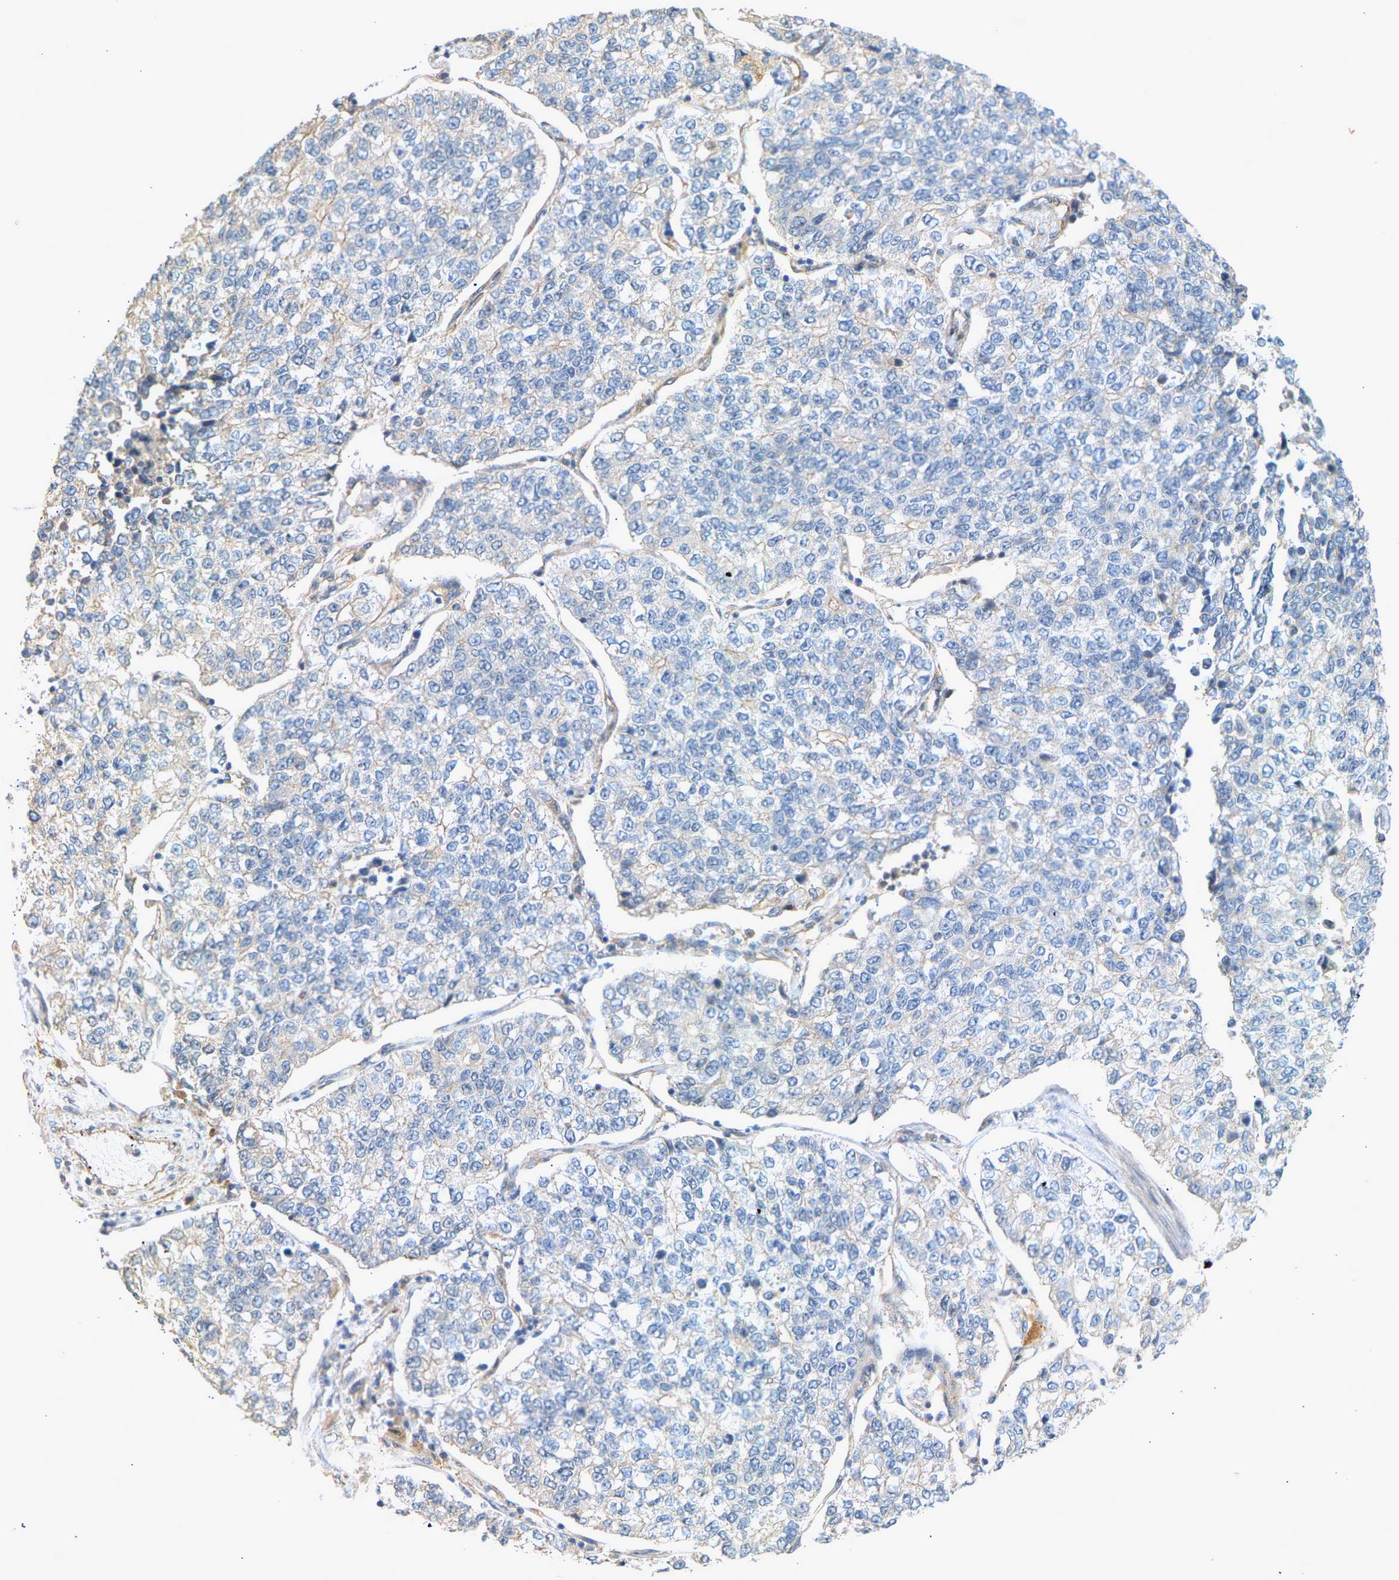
{"staining": {"intensity": "negative", "quantity": "none", "location": "none"}, "tissue": "lung cancer", "cell_type": "Tumor cells", "image_type": "cancer", "snomed": [{"axis": "morphology", "description": "Adenocarcinoma, NOS"}, {"axis": "topography", "description": "Lung"}], "caption": "Tumor cells show no significant protein expression in lung cancer (adenocarcinoma). (DAB (3,3'-diaminobenzidine) immunohistochemistry (IHC) with hematoxylin counter stain).", "gene": "RGL1", "patient": {"sex": "male", "age": 49}}